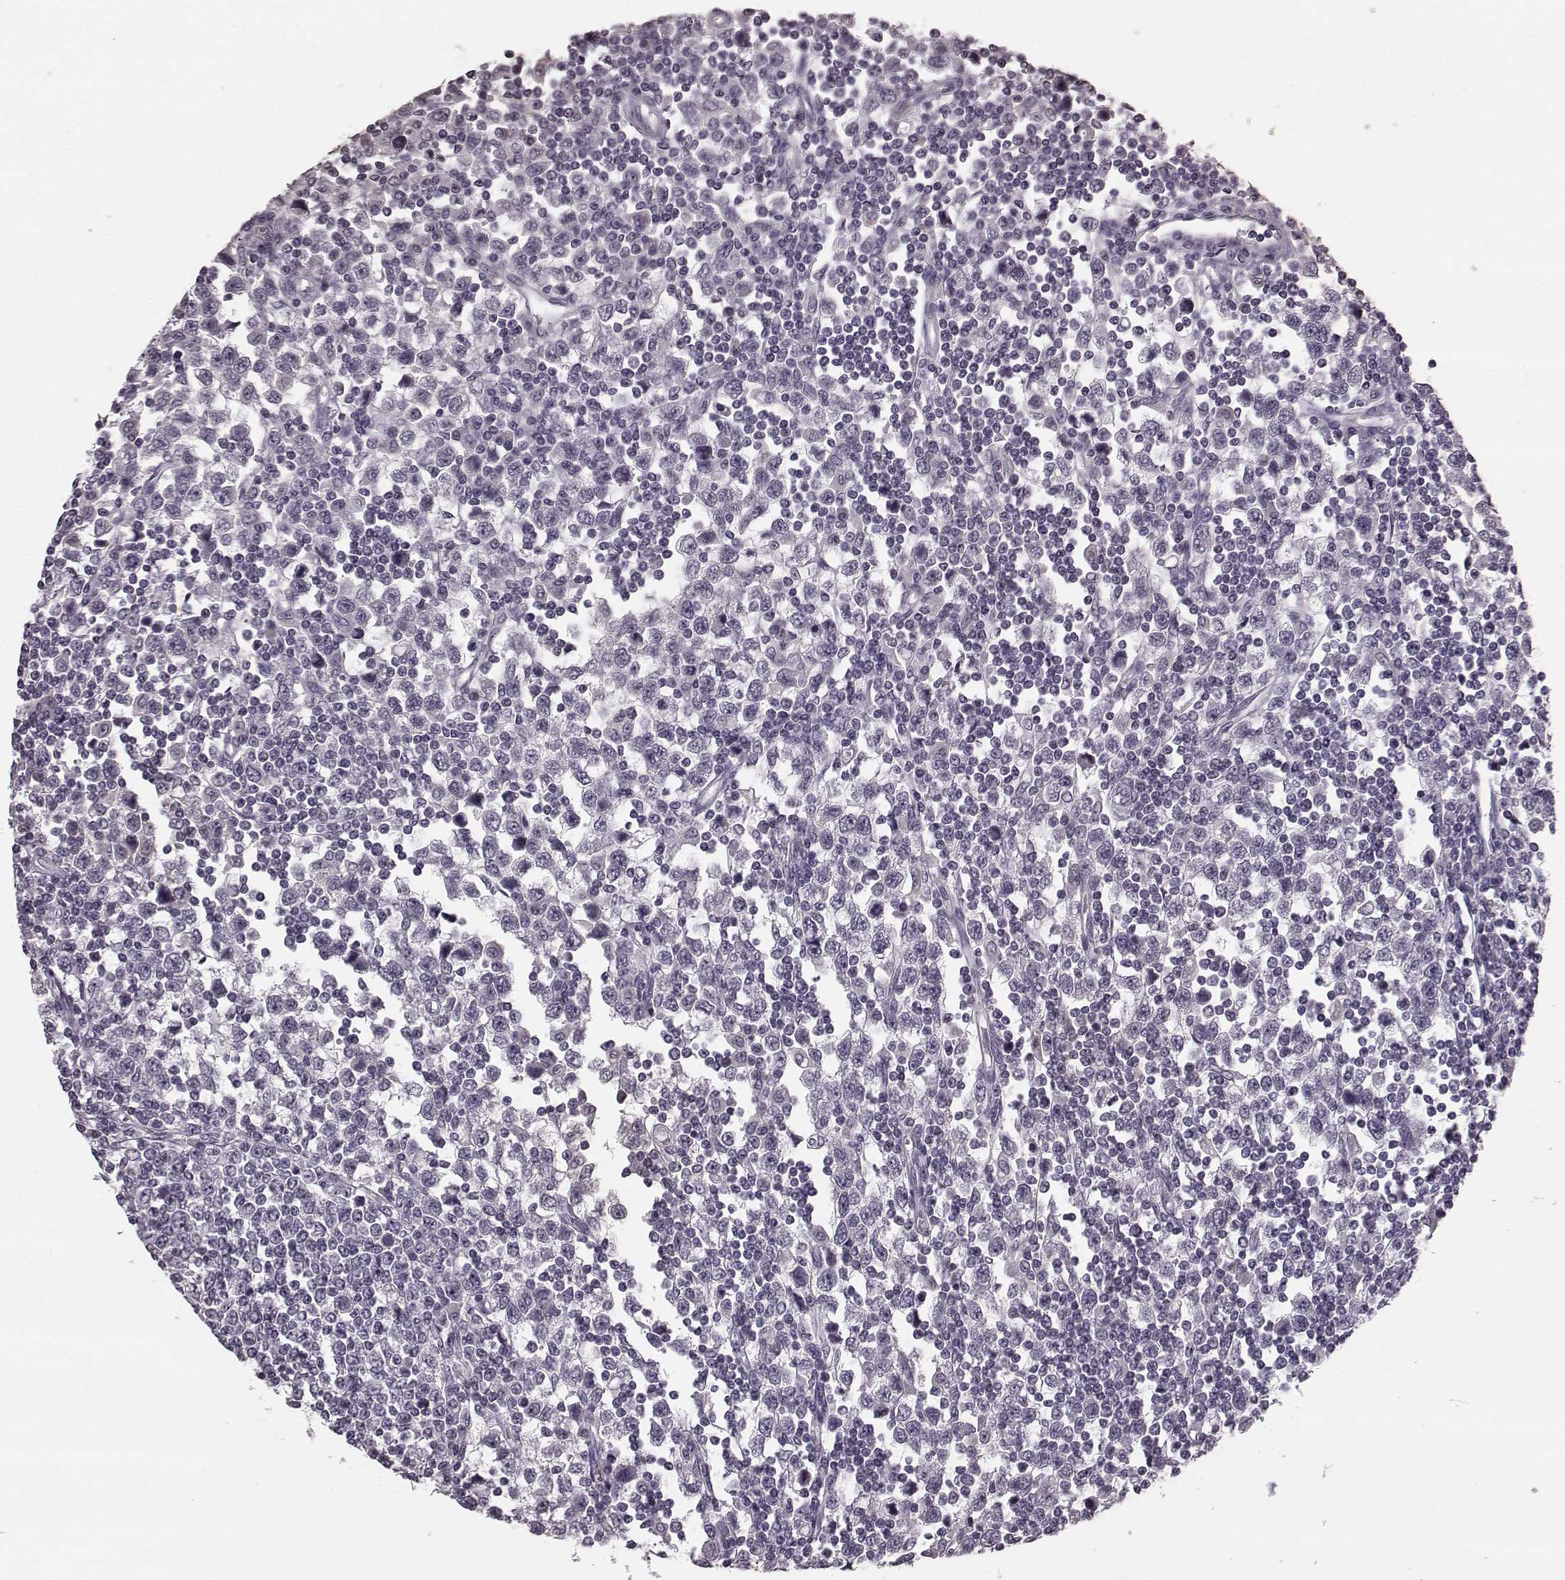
{"staining": {"intensity": "negative", "quantity": "none", "location": "none"}, "tissue": "testis cancer", "cell_type": "Tumor cells", "image_type": "cancer", "snomed": [{"axis": "morphology", "description": "Seminoma, NOS"}, {"axis": "topography", "description": "Testis"}], "caption": "The histopathology image displays no staining of tumor cells in testis cancer. (IHC, brightfield microscopy, high magnification).", "gene": "RIT2", "patient": {"sex": "male", "age": 34}}